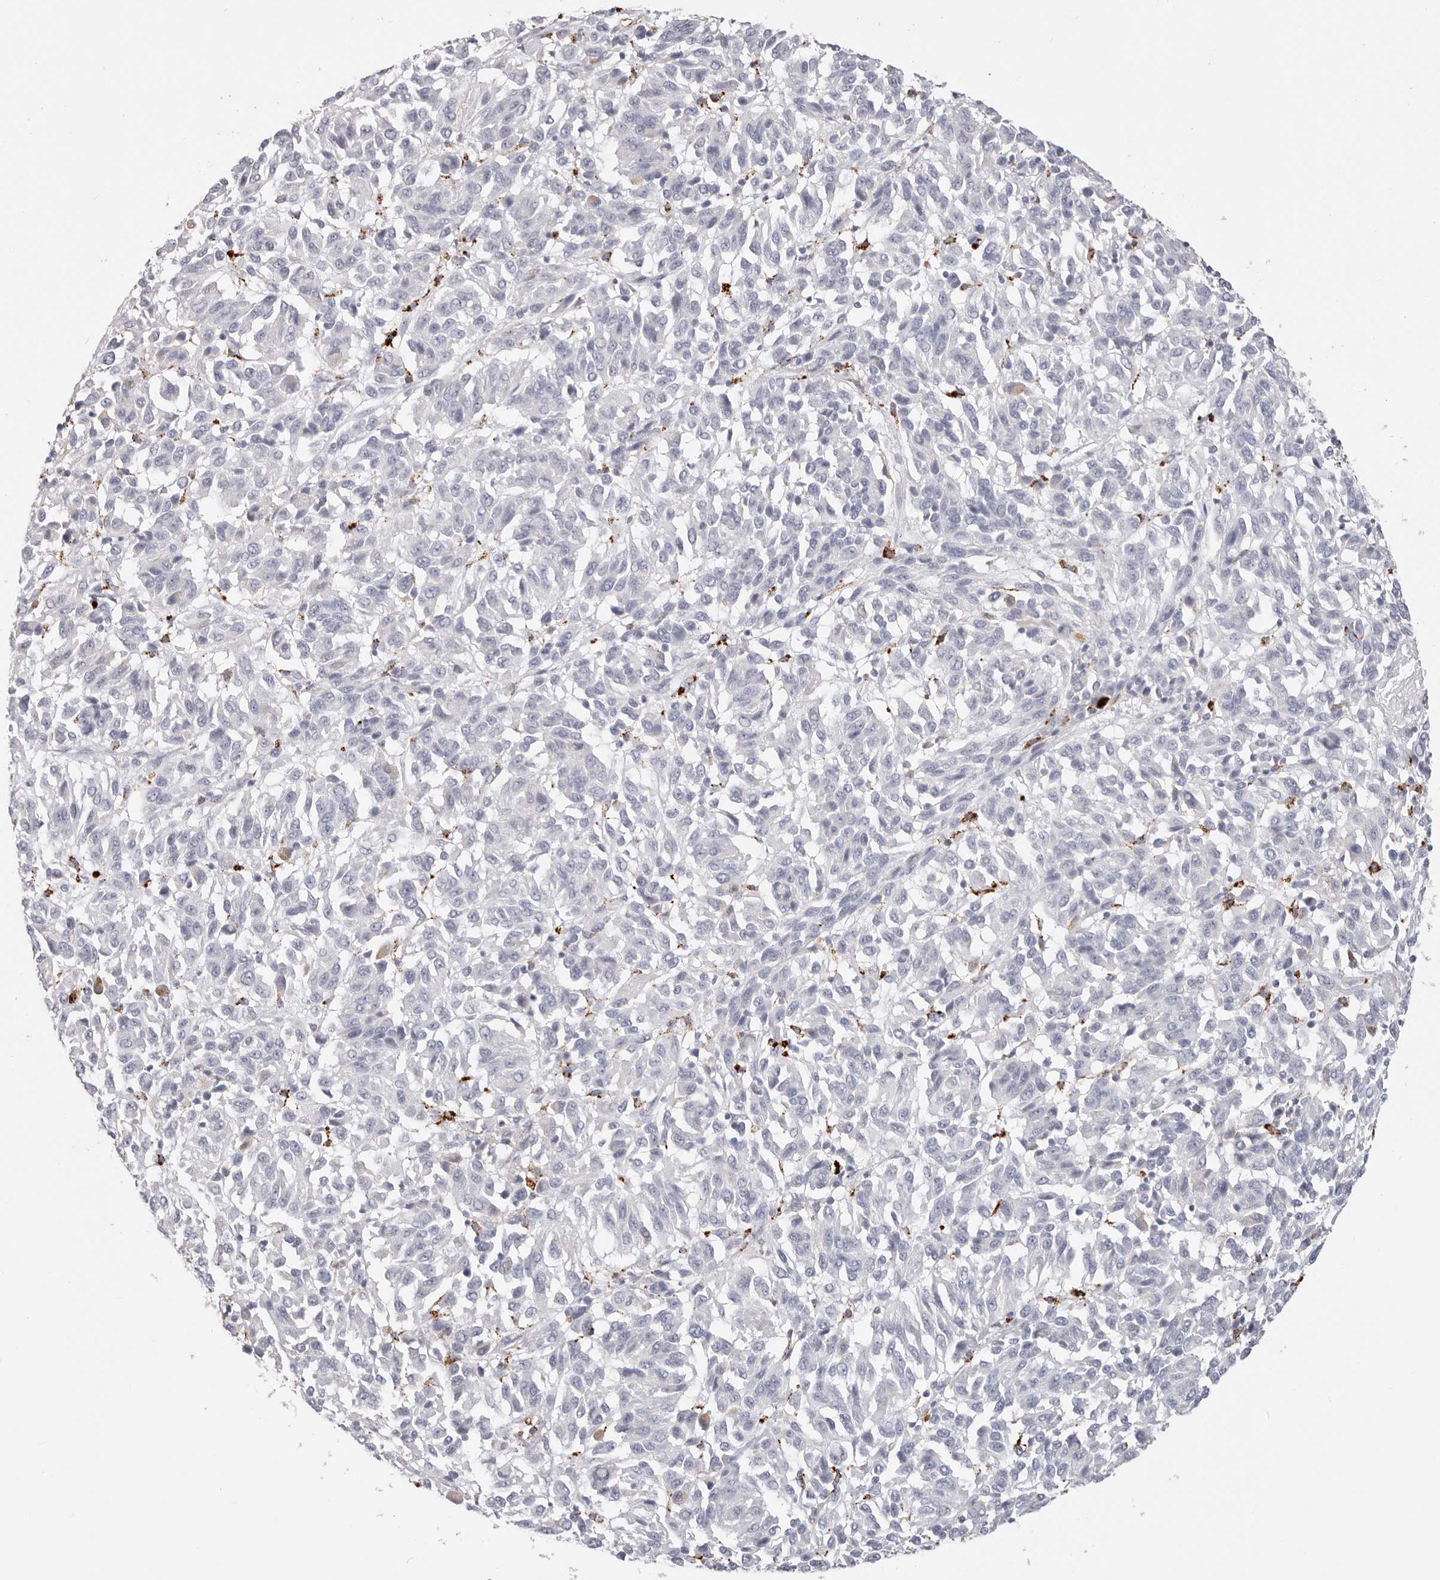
{"staining": {"intensity": "weak", "quantity": "25%-75%", "location": "cytoplasmic/membranous"}, "tissue": "melanoma", "cell_type": "Tumor cells", "image_type": "cancer", "snomed": [{"axis": "morphology", "description": "Malignant melanoma, NOS"}, {"axis": "topography", "description": "Skin"}], "caption": "Human melanoma stained for a protein (brown) displays weak cytoplasmic/membranous positive positivity in approximately 25%-75% of tumor cells.", "gene": "STKLD1", "patient": {"sex": "female", "age": 82}}